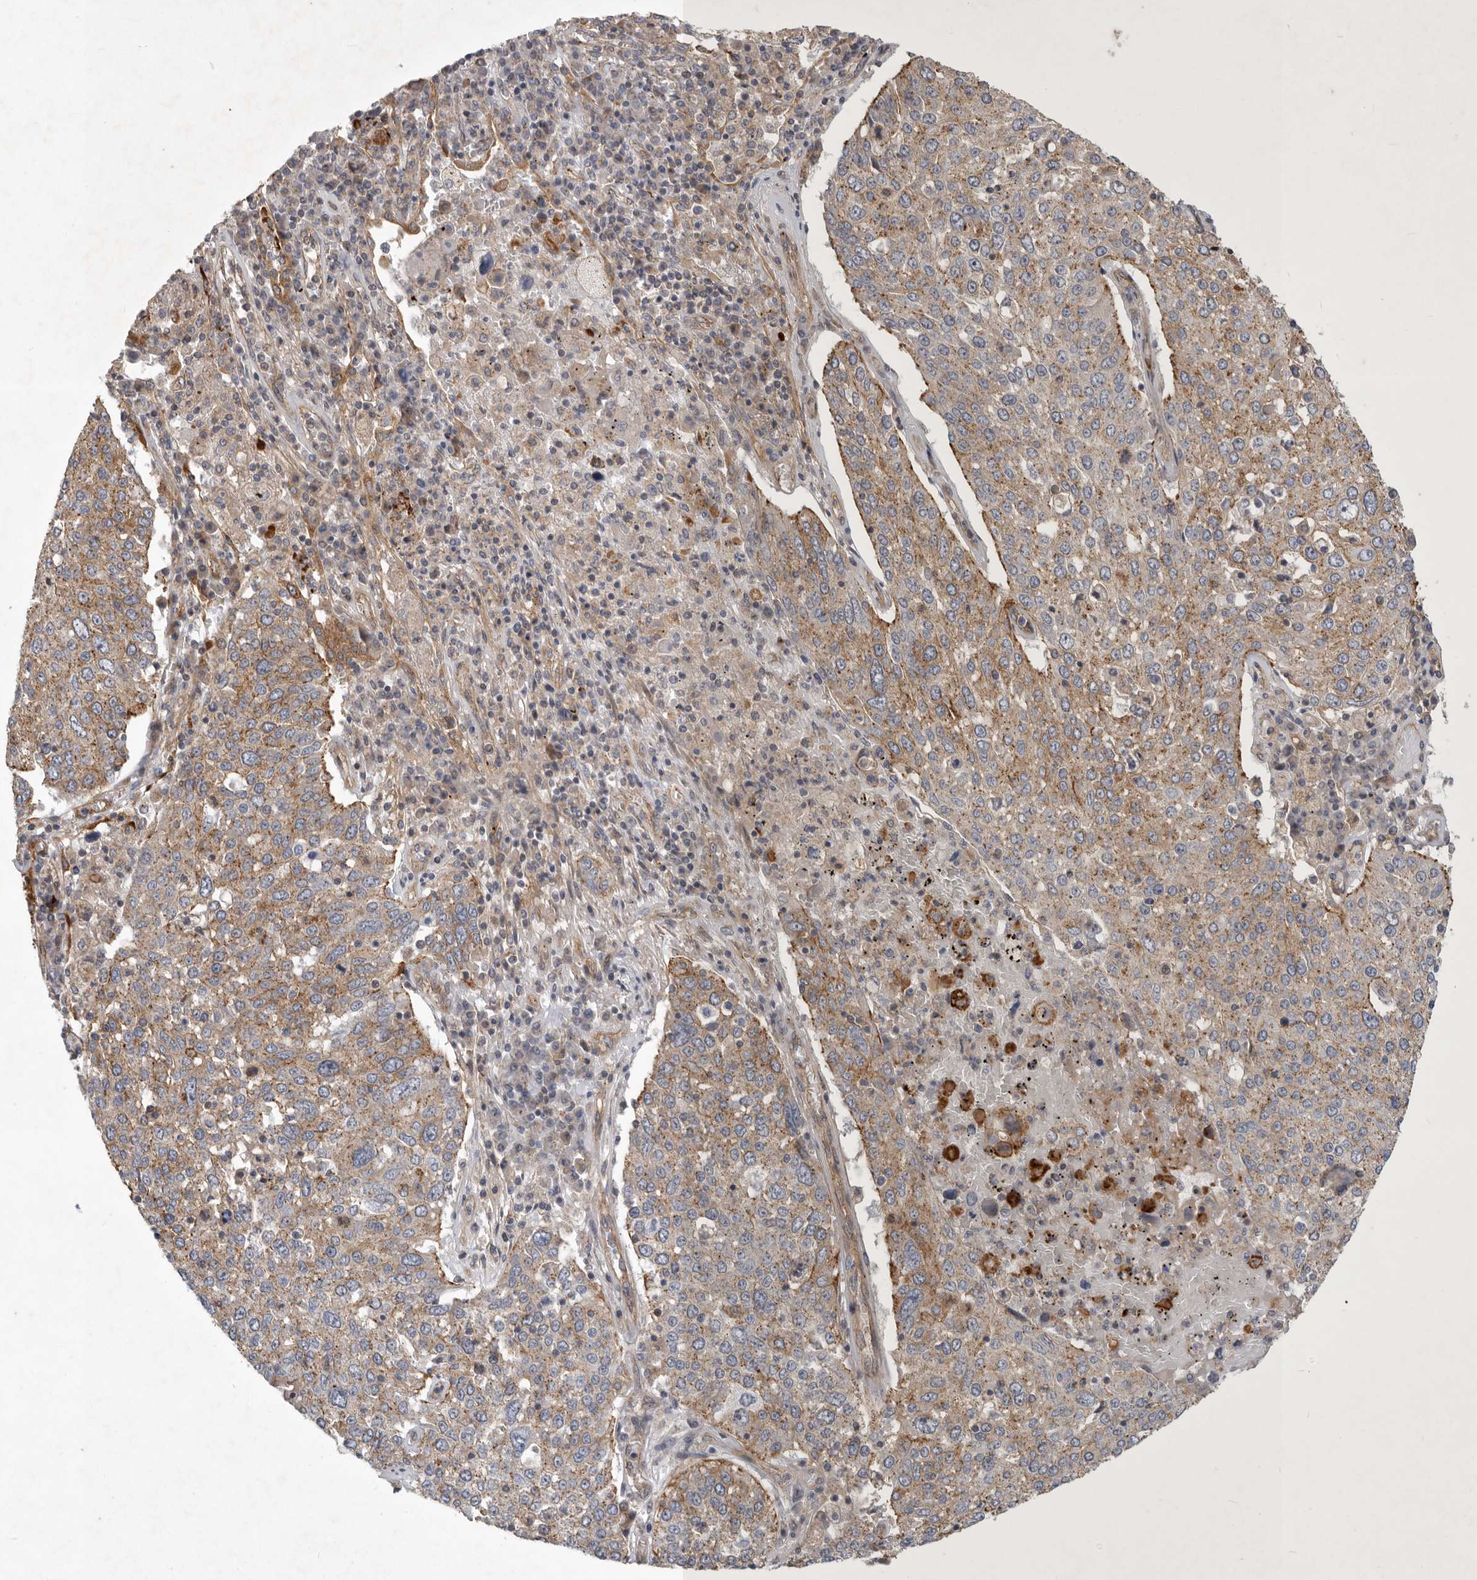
{"staining": {"intensity": "weak", "quantity": "25%-75%", "location": "cytoplasmic/membranous"}, "tissue": "lung cancer", "cell_type": "Tumor cells", "image_type": "cancer", "snomed": [{"axis": "morphology", "description": "Squamous cell carcinoma, NOS"}, {"axis": "topography", "description": "Lung"}], "caption": "Immunohistochemical staining of lung cancer reveals low levels of weak cytoplasmic/membranous staining in approximately 25%-75% of tumor cells.", "gene": "MLPH", "patient": {"sex": "male", "age": 65}}